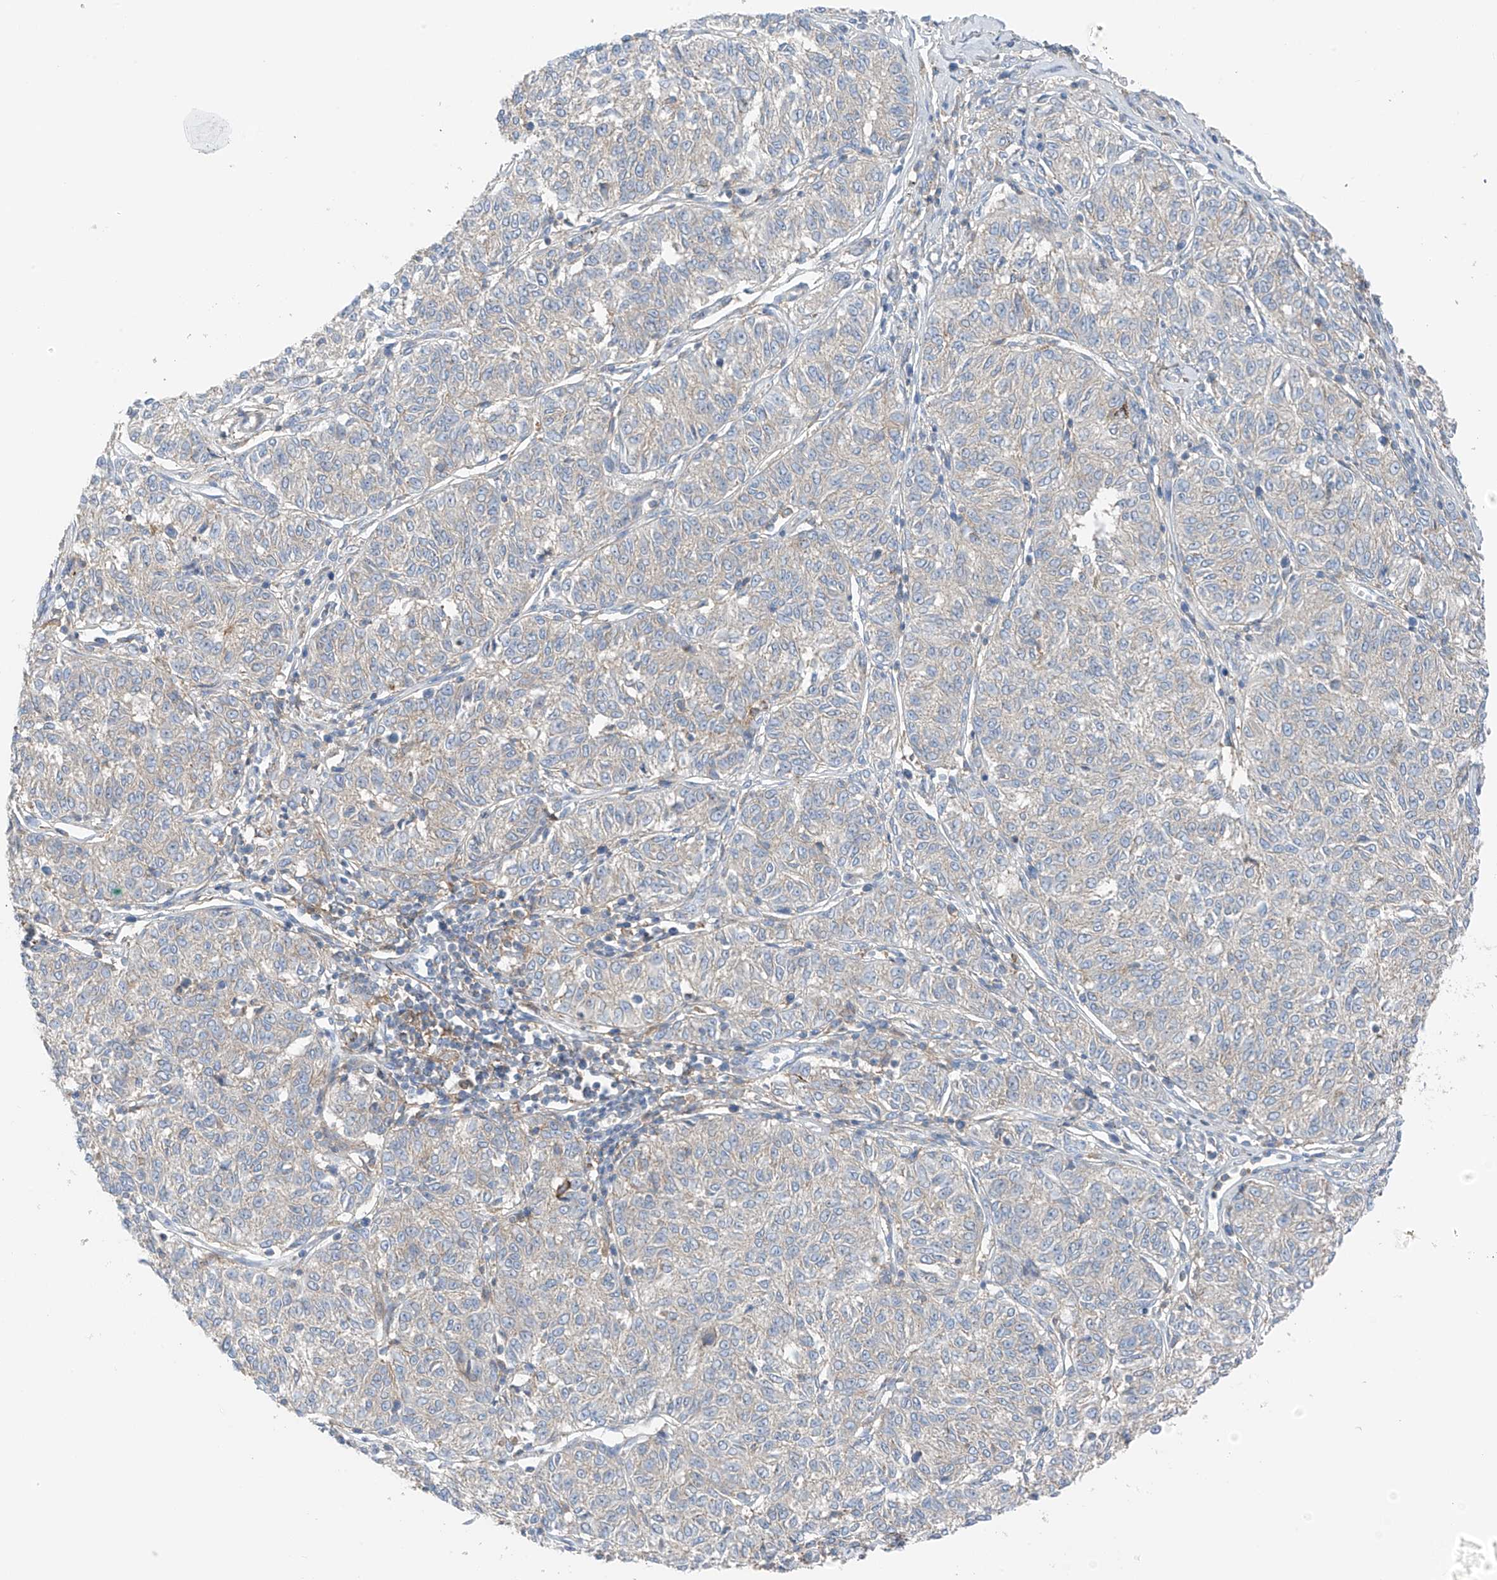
{"staining": {"intensity": "negative", "quantity": "none", "location": "none"}, "tissue": "melanoma", "cell_type": "Tumor cells", "image_type": "cancer", "snomed": [{"axis": "morphology", "description": "Malignant melanoma, NOS"}, {"axis": "topography", "description": "Skin"}], "caption": "High magnification brightfield microscopy of malignant melanoma stained with DAB (3,3'-diaminobenzidine) (brown) and counterstained with hematoxylin (blue): tumor cells show no significant staining.", "gene": "NALCN", "patient": {"sex": "female", "age": 72}}